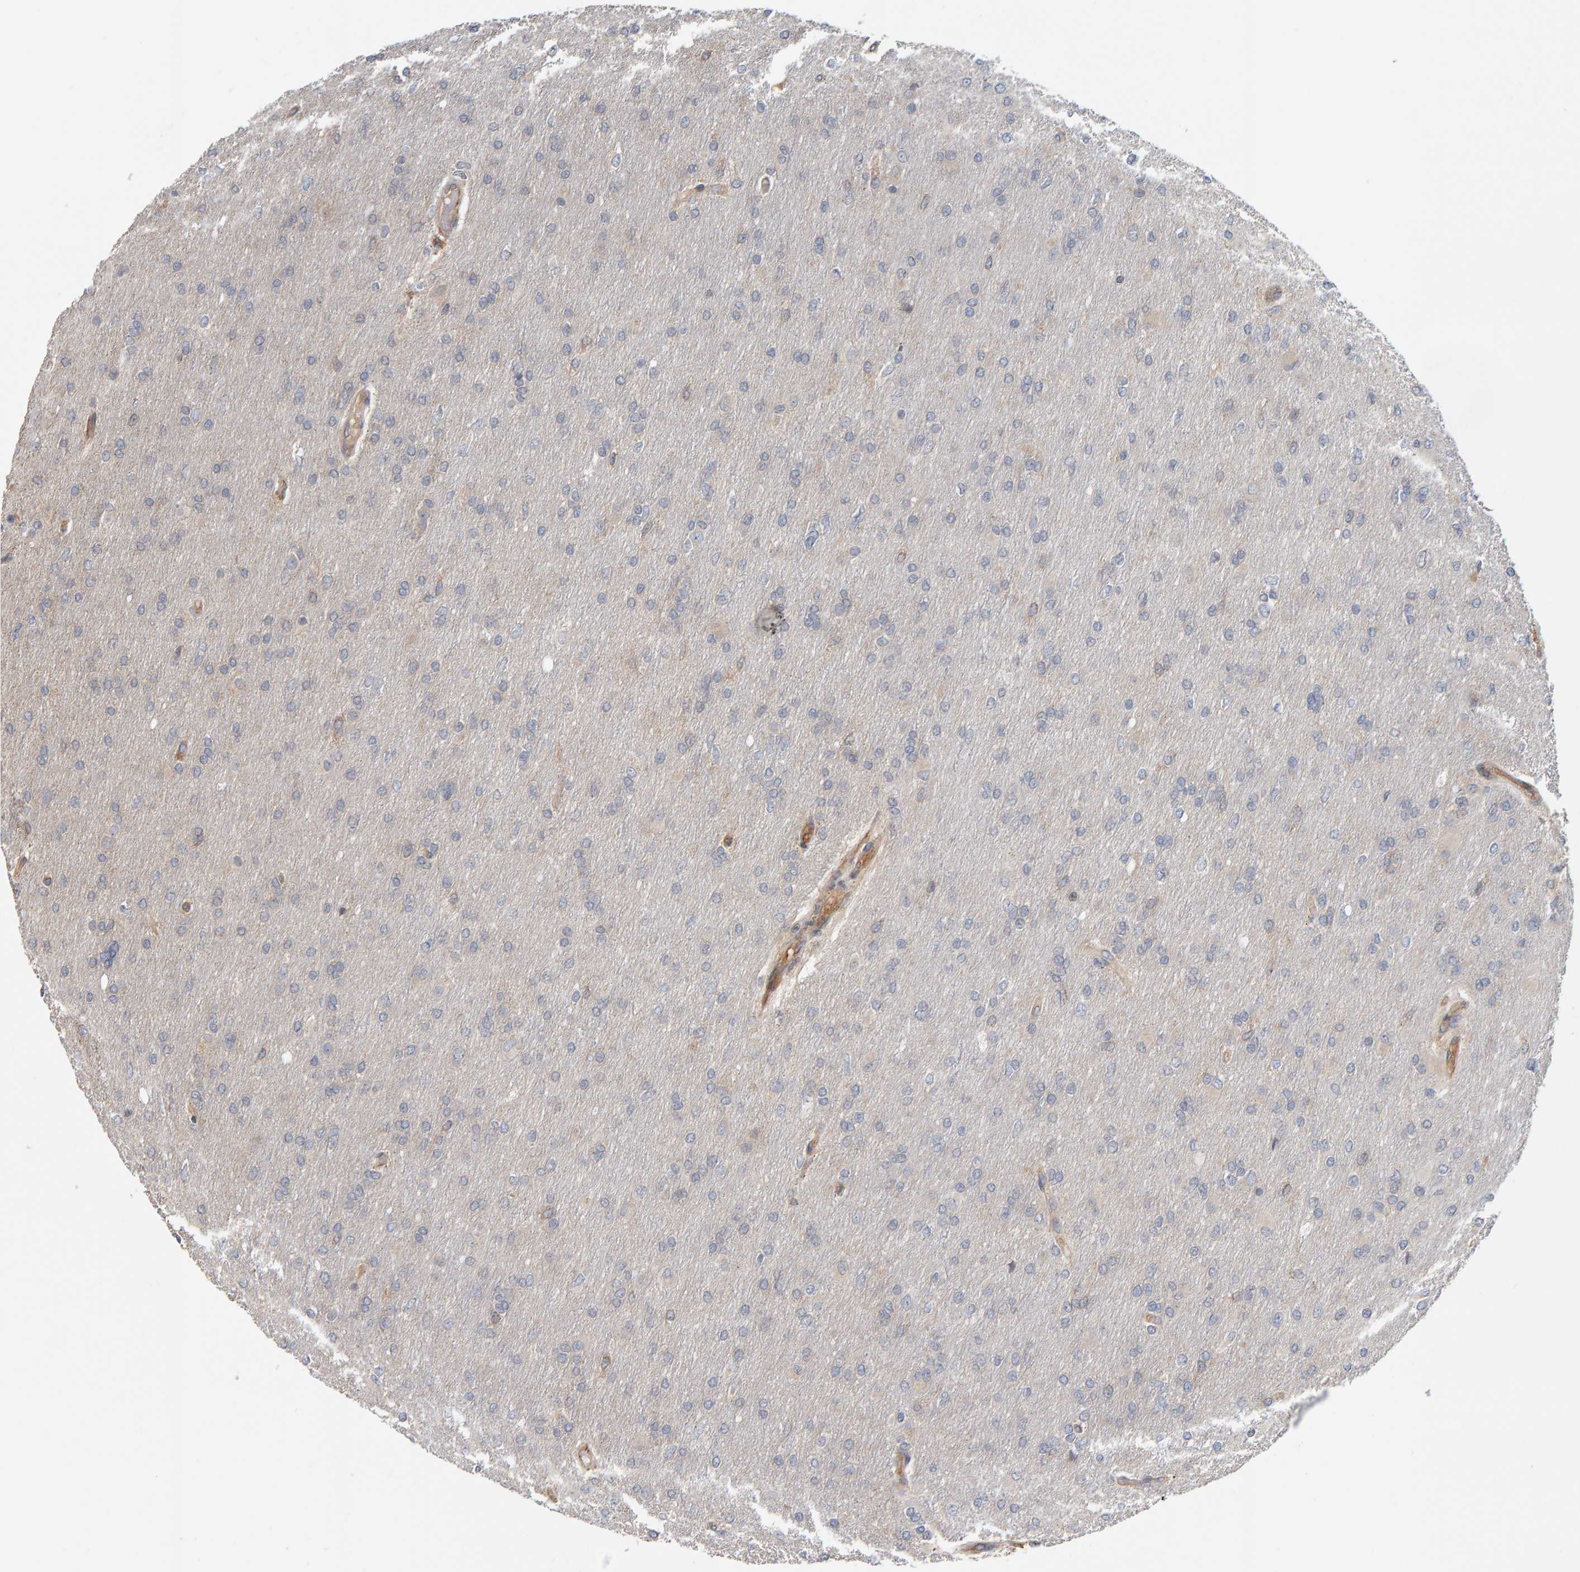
{"staining": {"intensity": "negative", "quantity": "none", "location": "none"}, "tissue": "glioma", "cell_type": "Tumor cells", "image_type": "cancer", "snomed": [{"axis": "morphology", "description": "Glioma, malignant, High grade"}, {"axis": "topography", "description": "Cerebral cortex"}], "caption": "DAB immunohistochemical staining of high-grade glioma (malignant) reveals no significant staining in tumor cells.", "gene": "C9orf72", "patient": {"sex": "female", "age": 36}}